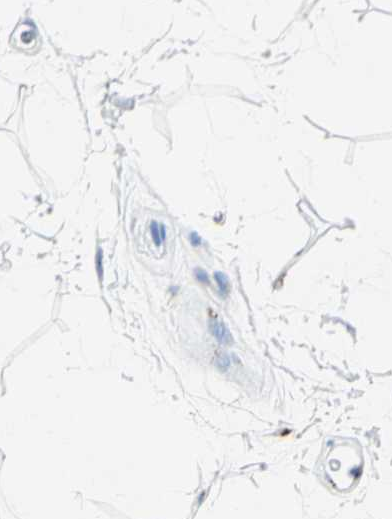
{"staining": {"intensity": "negative", "quantity": "none", "location": "none"}, "tissue": "adipose tissue", "cell_type": "Adipocytes", "image_type": "normal", "snomed": [{"axis": "morphology", "description": "Normal tissue, NOS"}, {"axis": "topography", "description": "Soft tissue"}], "caption": "High power microscopy photomicrograph of an IHC image of unremarkable adipose tissue, revealing no significant expression in adipocytes.", "gene": "GALNT2", "patient": {"sex": "male", "age": 72}}